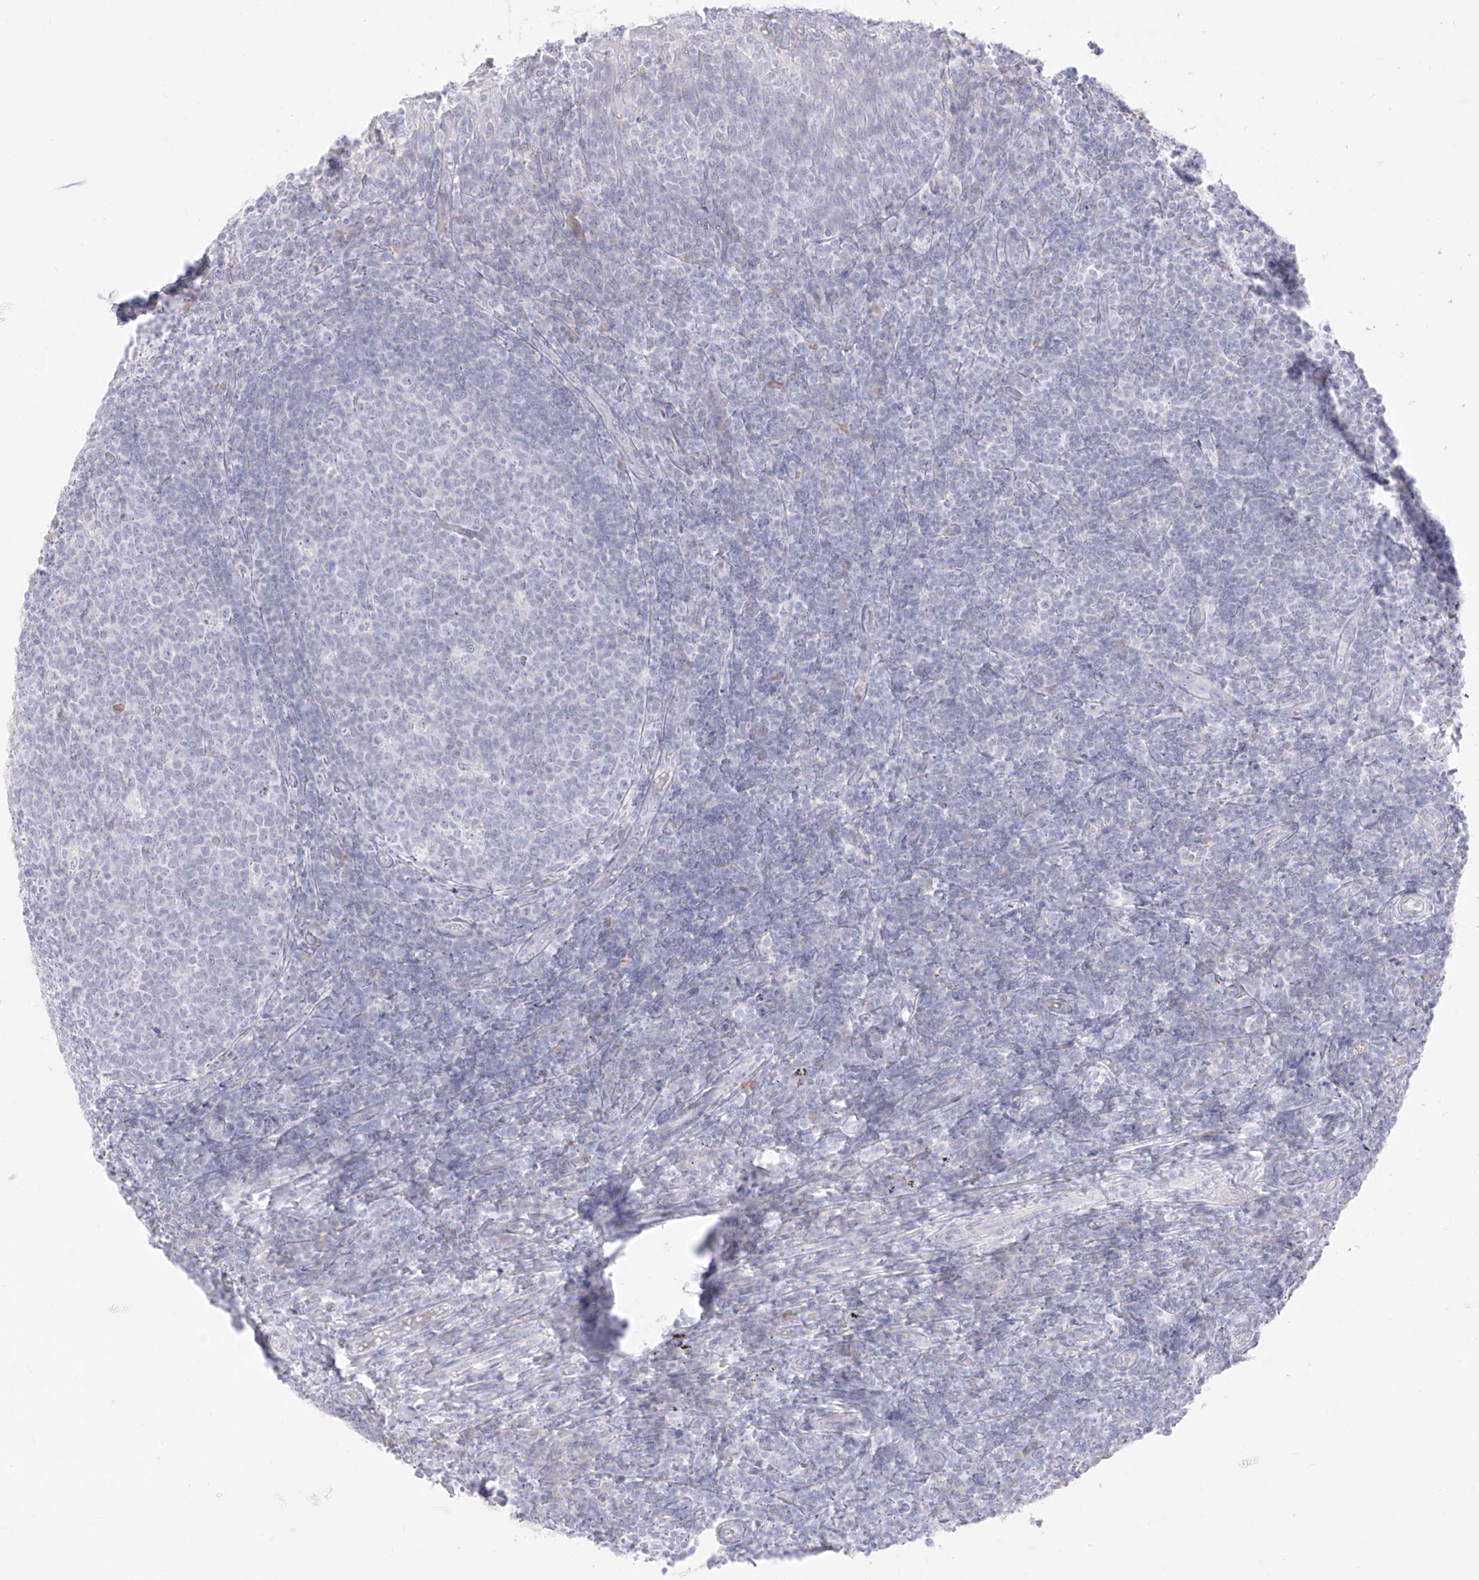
{"staining": {"intensity": "negative", "quantity": "none", "location": "none"}, "tissue": "tonsil", "cell_type": "Germinal center cells", "image_type": "normal", "snomed": [{"axis": "morphology", "description": "Normal tissue, NOS"}, {"axis": "topography", "description": "Tonsil"}], "caption": "This is an immunohistochemistry photomicrograph of benign tonsil. There is no staining in germinal center cells.", "gene": "TGM4", "patient": {"sex": "female", "age": 19}}